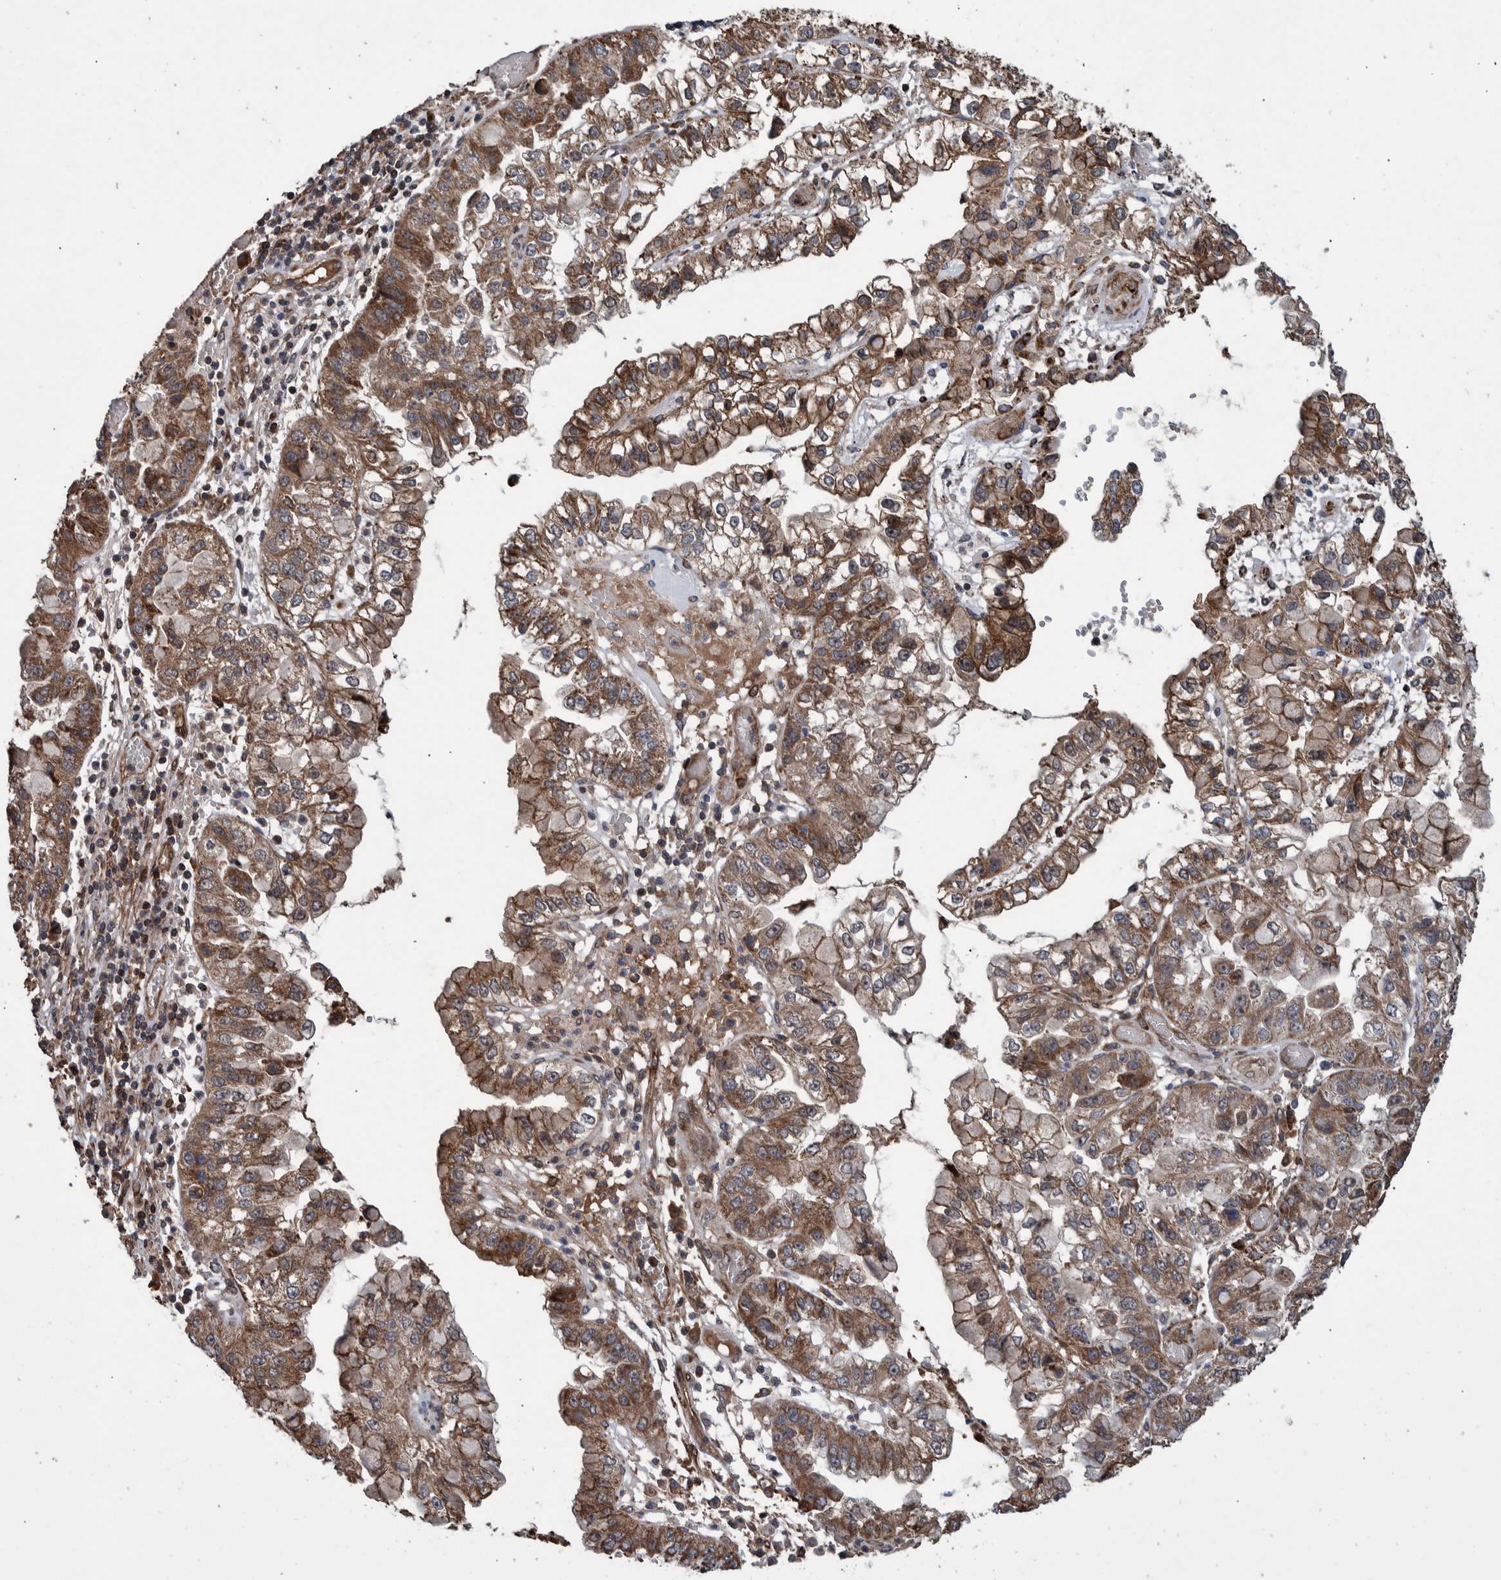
{"staining": {"intensity": "moderate", "quantity": ">75%", "location": "cytoplasmic/membranous"}, "tissue": "liver cancer", "cell_type": "Tumor cells", "image_type": "cancer", "snomed": [{"axis": "morphology", "description": "Cholangiocarcinoma"}, {"axis": "topography", "description": "Liver"}], "caption": "Moderate cytoplasmic/membranous staining is seen in approximately >75% of tumor cells in liver cancer.", "gene": "B3GNTL1", "patient": {"sex": "female", "age": 79}}